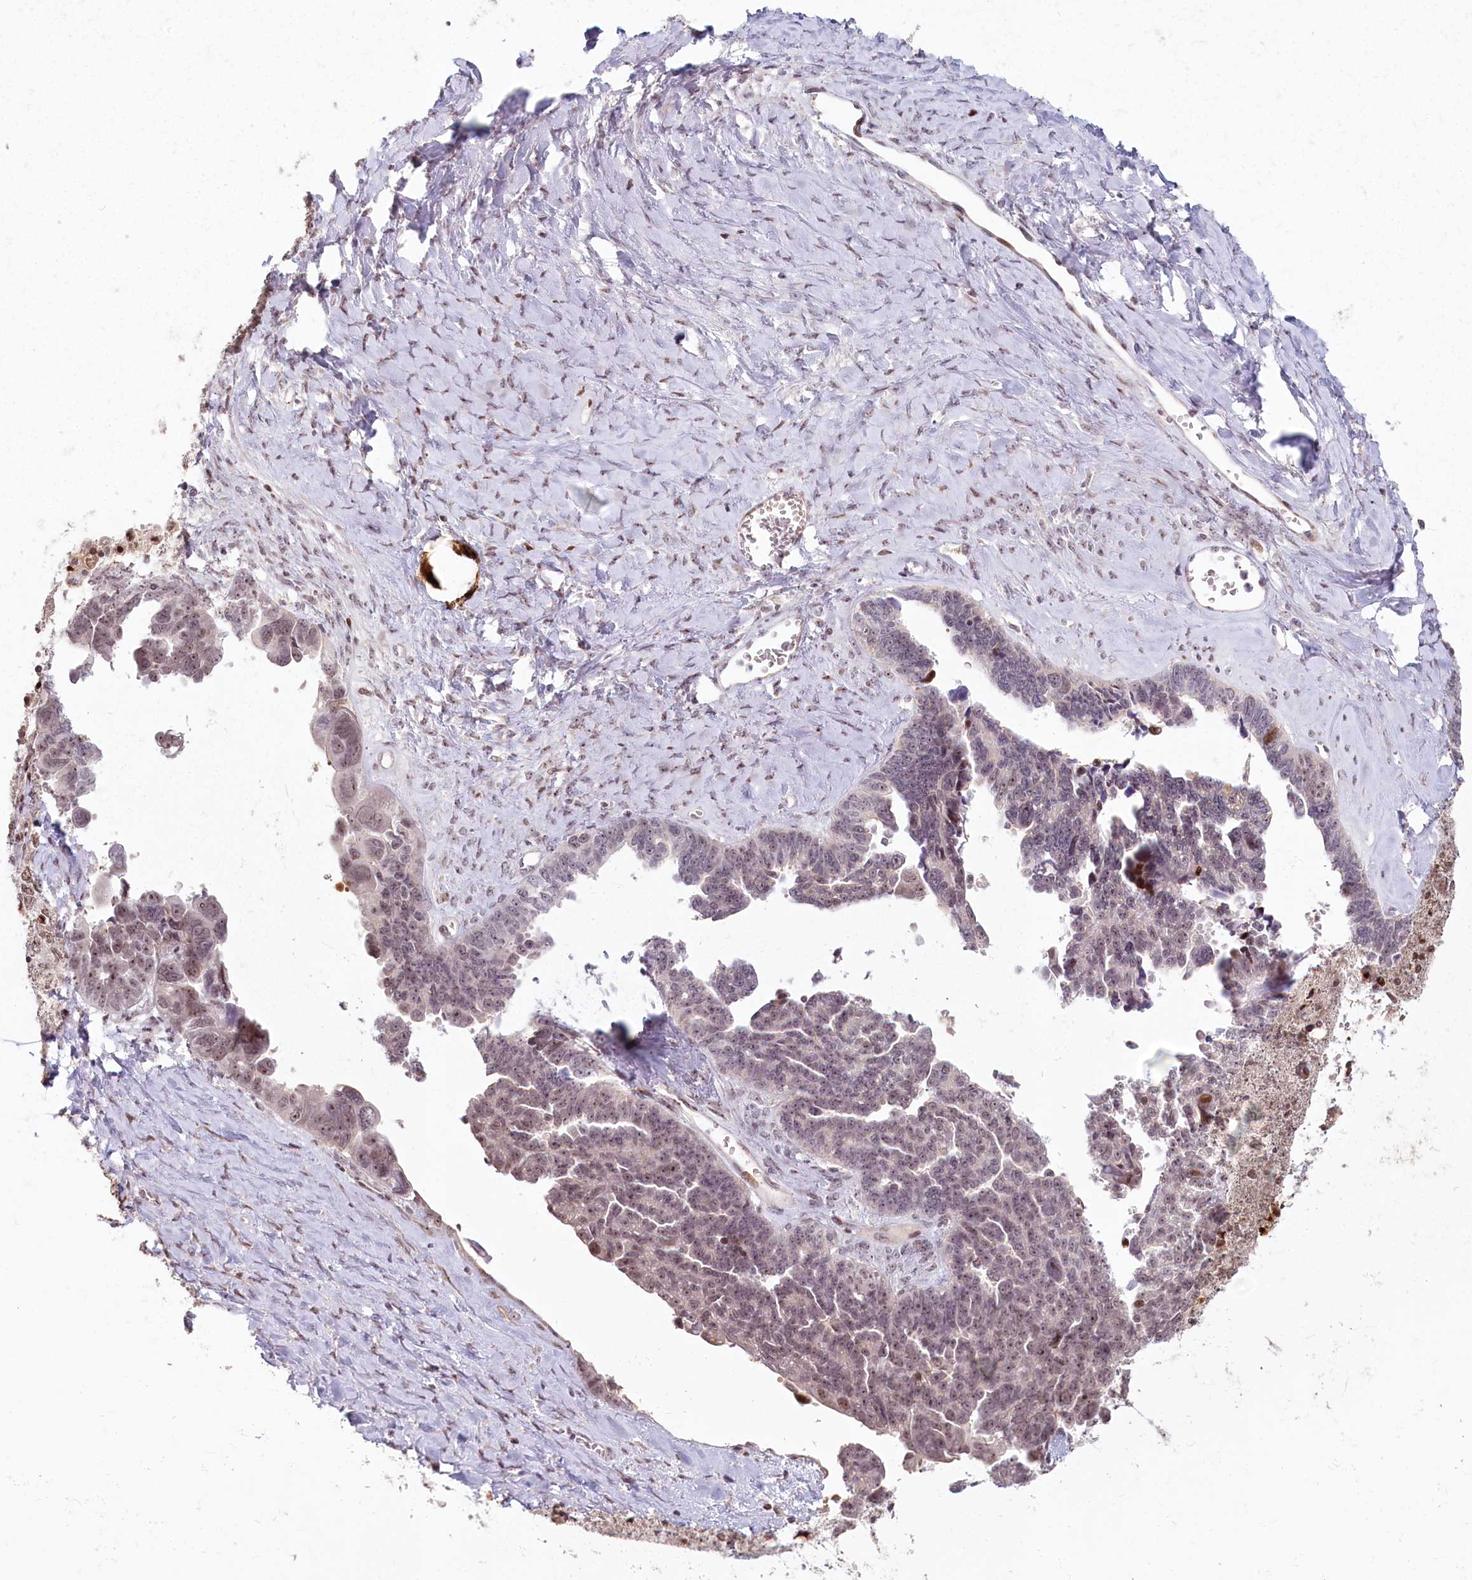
{"staining": {"intensity": "weak", "quantity": "25%-75%", "location": "nuclear"}, "tissue": "ovarian cancer", "cell_type": "Tumor cells", "image_type": "cancer", "snomed": [{"axis": "morphology", "description": "Cystadenocarcinoma, serous, NOS"}, {"axis": "topography", "description": "Ovary"}], "caption": "DAB (3,3'-diaminobenzidine) immunohistochemical staining of human ovarian serous cystadenocarcinoma demonstrates weak nuclear protein positivity in approximately 25%-75% of tumor cells. Nuclei are stained in blue.", "gene": "FAM204A", "patient": {"sex": "female", "age": 79}}